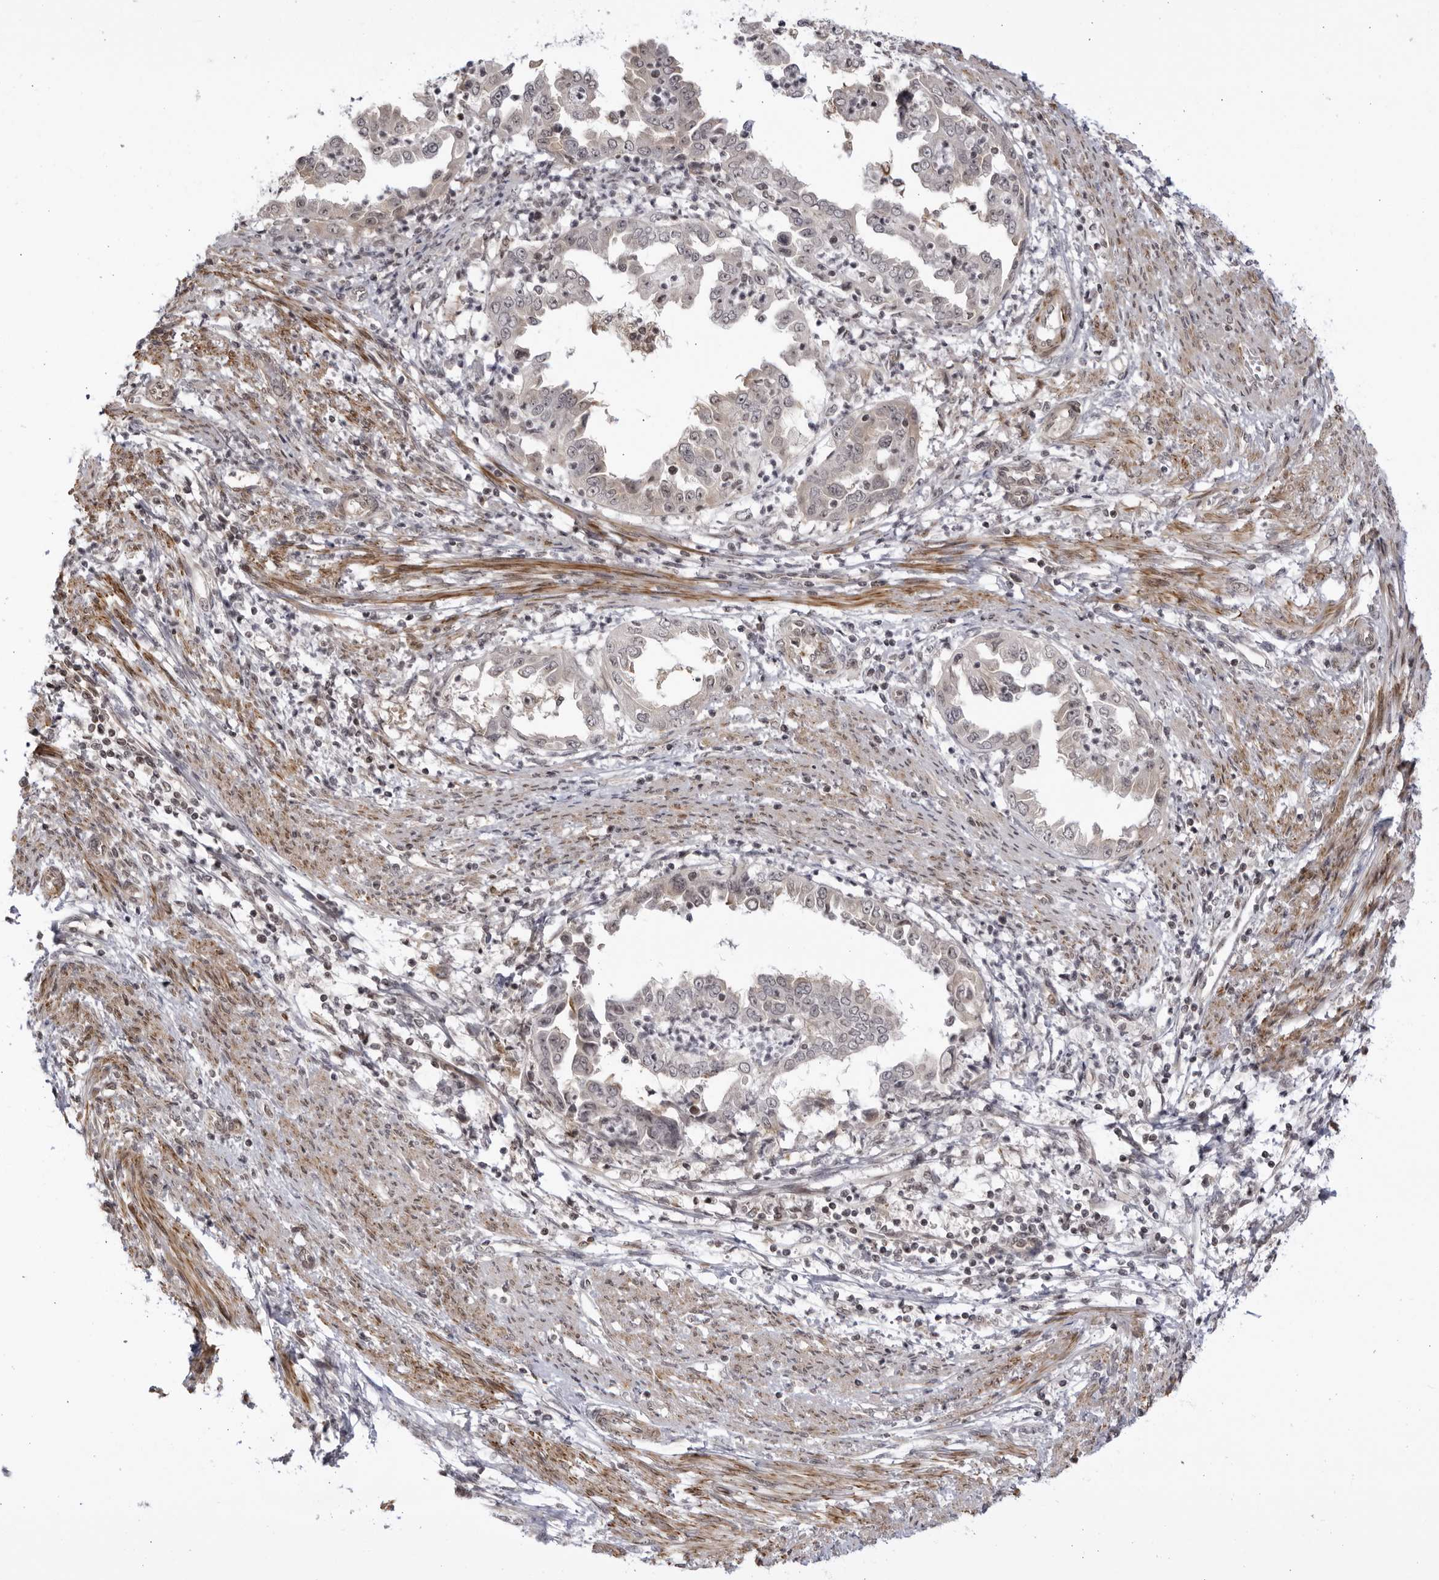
{"staining": {"intensity": "weak", "quantity": ">75%", "location": "nuclear"}, "tissue": "endometrial cancer", "cell_type": "Tumor cells", "image_type": "cancer", "snomed": [{"axis": "morphology", "description": "Adenocarcinoma, NOS"}, {"axis": "topography", "description": "Endometrium"}], "caption": "High-magnification brightfield microscopy of endometrial adenocarcinoma stained with DAB (3,3'-diaminobenzidine) (brown) and counterstained with hematoxylin (blue). tumor cells exhibit weak nuclear staining is identified in approximately>75% of cells. (brown staining indicates protein expression, while blue staining denotes nuclei).", "gene": "CNBD1", "patient": {"sex": "female", "age": 85}}